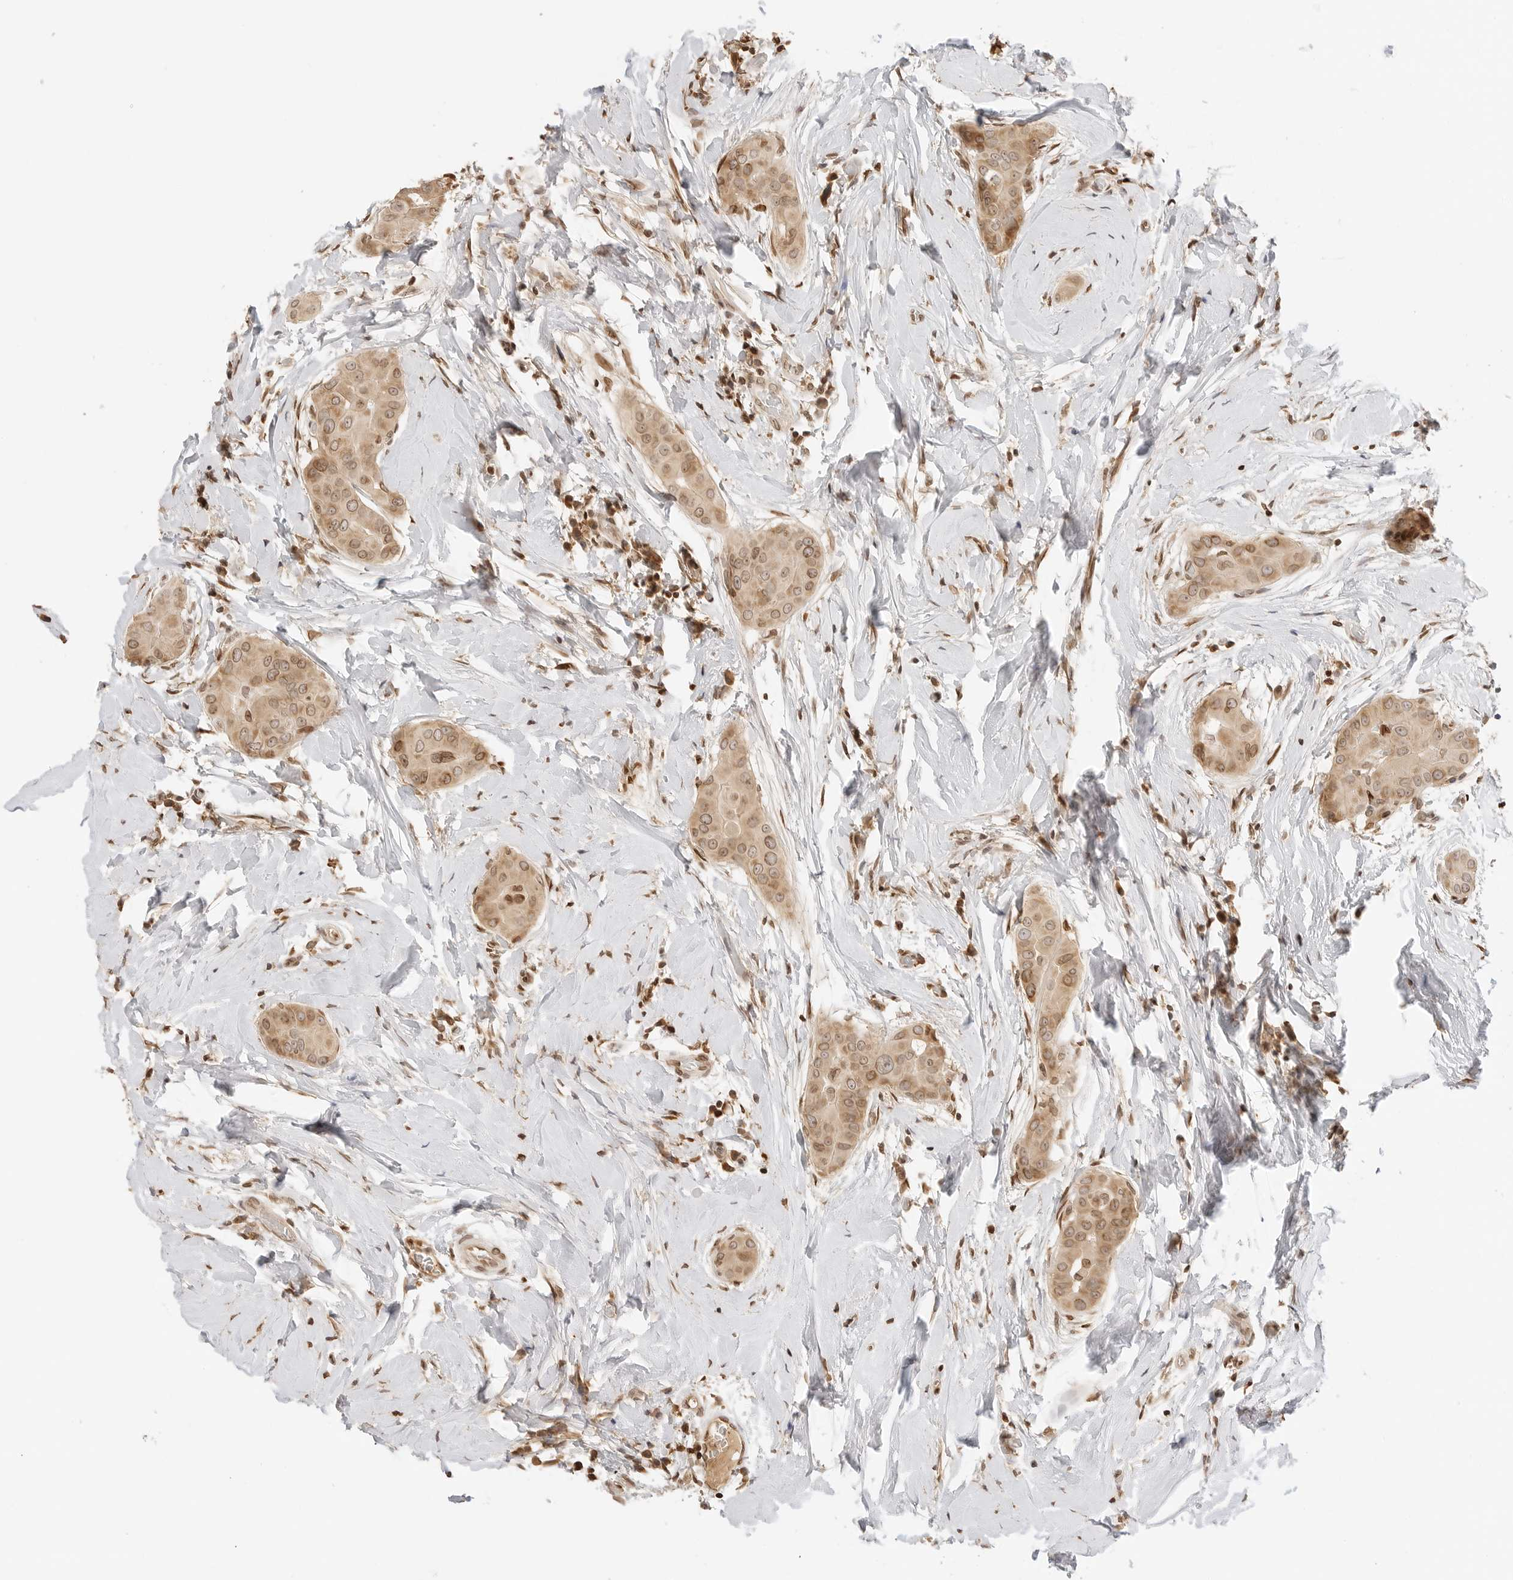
{"staining": {"intensity": "moderate", "quantity": ">75%", "location": "cytoplasmic/membranous,nuclear"}, "tissue": "thyroid cancer", "cell_type": "Tumor cells", "image_type": "cancer", "snomed": [{"axis": "morphology", "description": "Papillary adenocarcinoma, NOS"}, {"axis": "topography", "description": "Thyroid gland"}], "caption": "High-power microscopy captured an immunohistochemistry (IHC) histopathology image of papillary adenocarcinoma (thyroid), revealing moderate cytoplasmic/membranous and nuclear positivity in about >75% of tumor cells. The staining is performed using DAB brown chromogen to label protein expression. The nuclei are counter-stained blue using hematoxylin.", "gene": "POLH", "patient": {"sex": "male", "age": 33}}